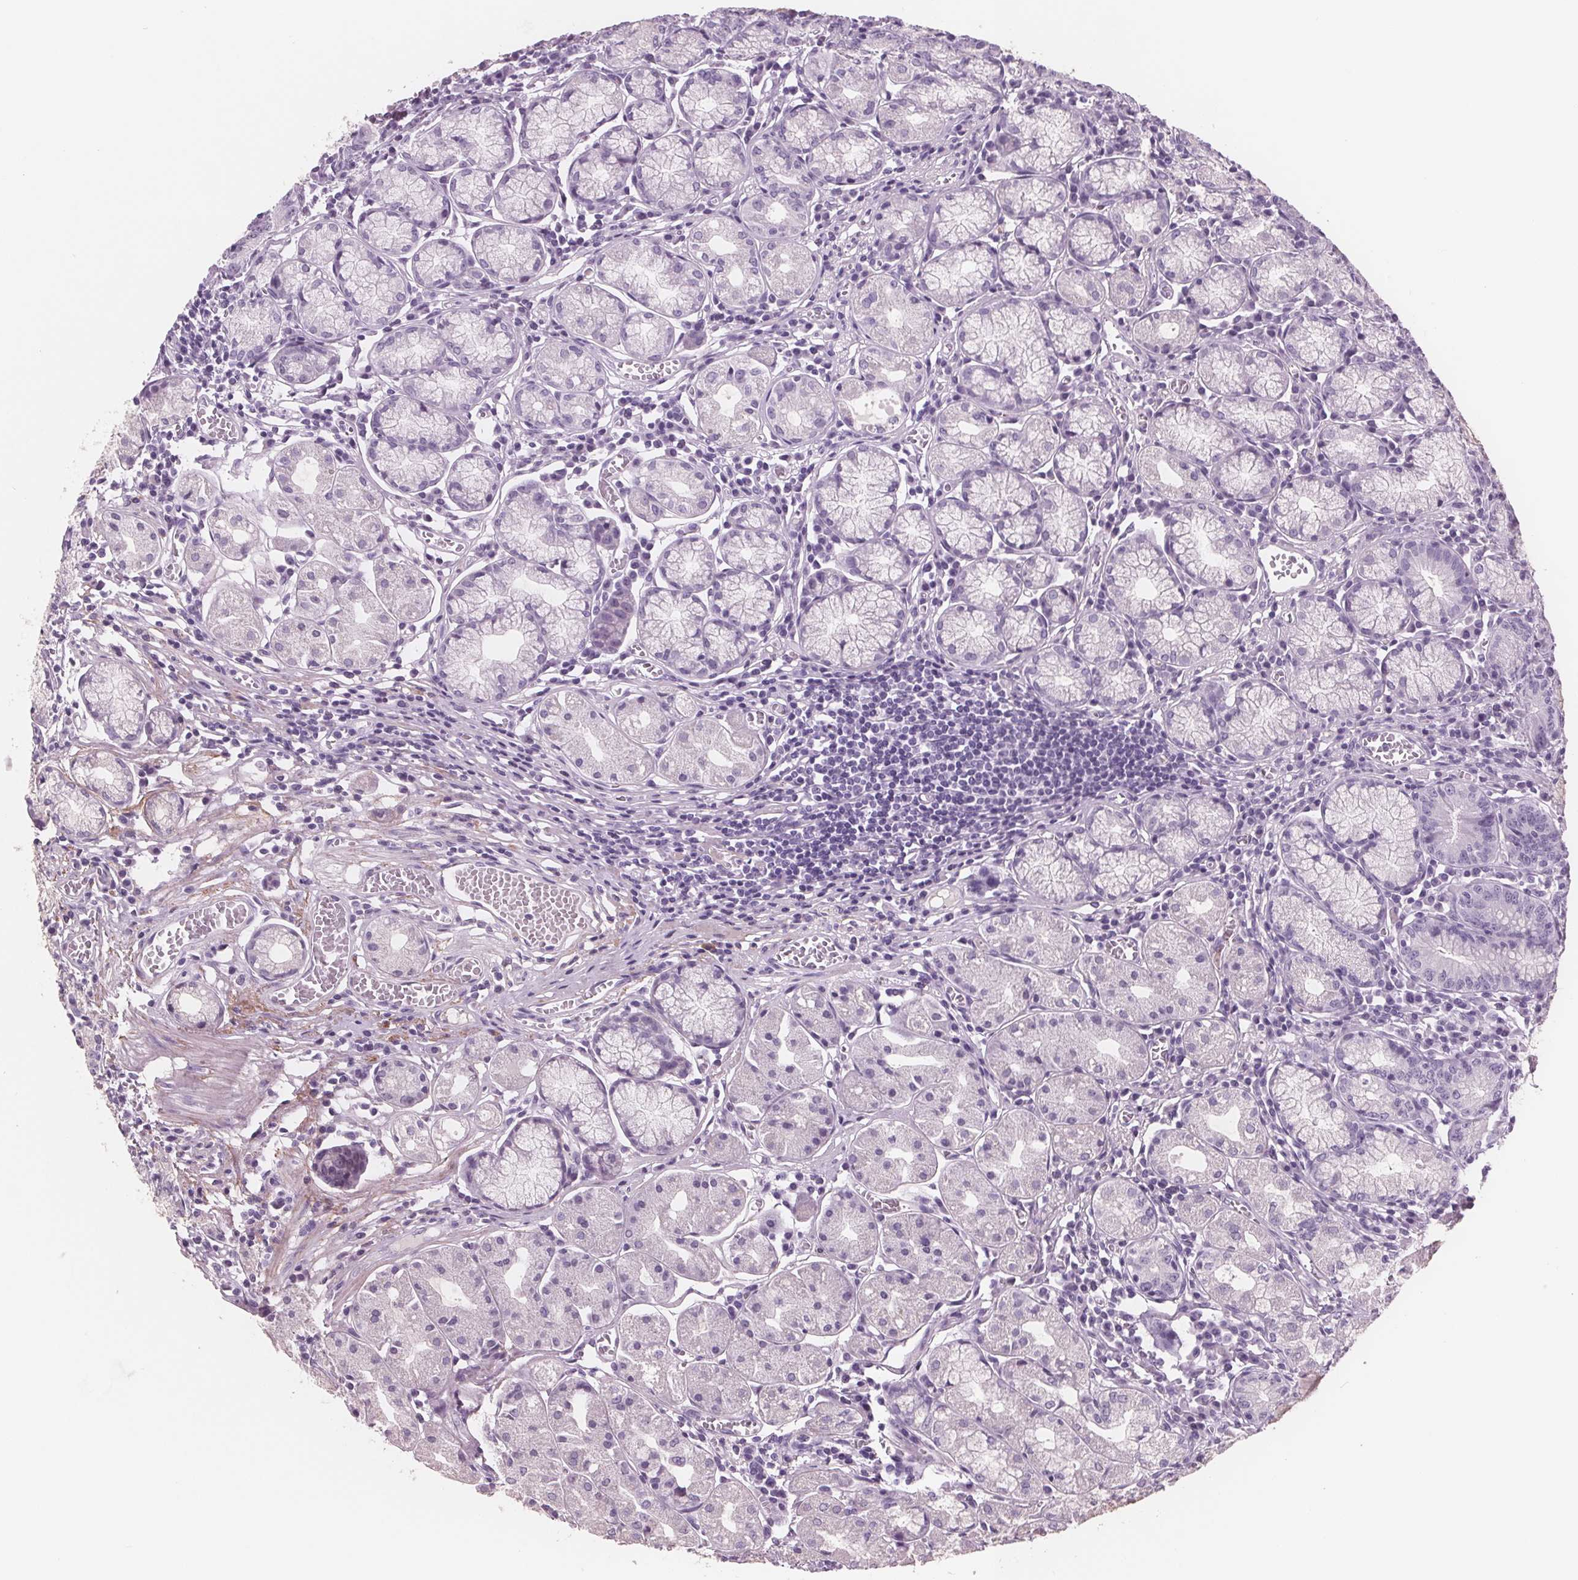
{"staining": {"intensity": "negative", "quantity": "none", "location": "none"}, "tissue": "stomach", "cell_type": "Glandular cells", "image_type": "normal", "snomed": [{"axis": "morphology", "description": "Normal tissue, NOS"}, {"axis": "topography", "description": "Stomach"}], "caption": "A micrograph of human stomach is negative for staining in glandular cells. Brightfield microscopy of immunohistochemistry (IHC) stained with DAB (brown) and hematoxylin (blue), captured at high magnification.", "gene": "AMBP", "patient": {"sex": "male", "age": 55}}